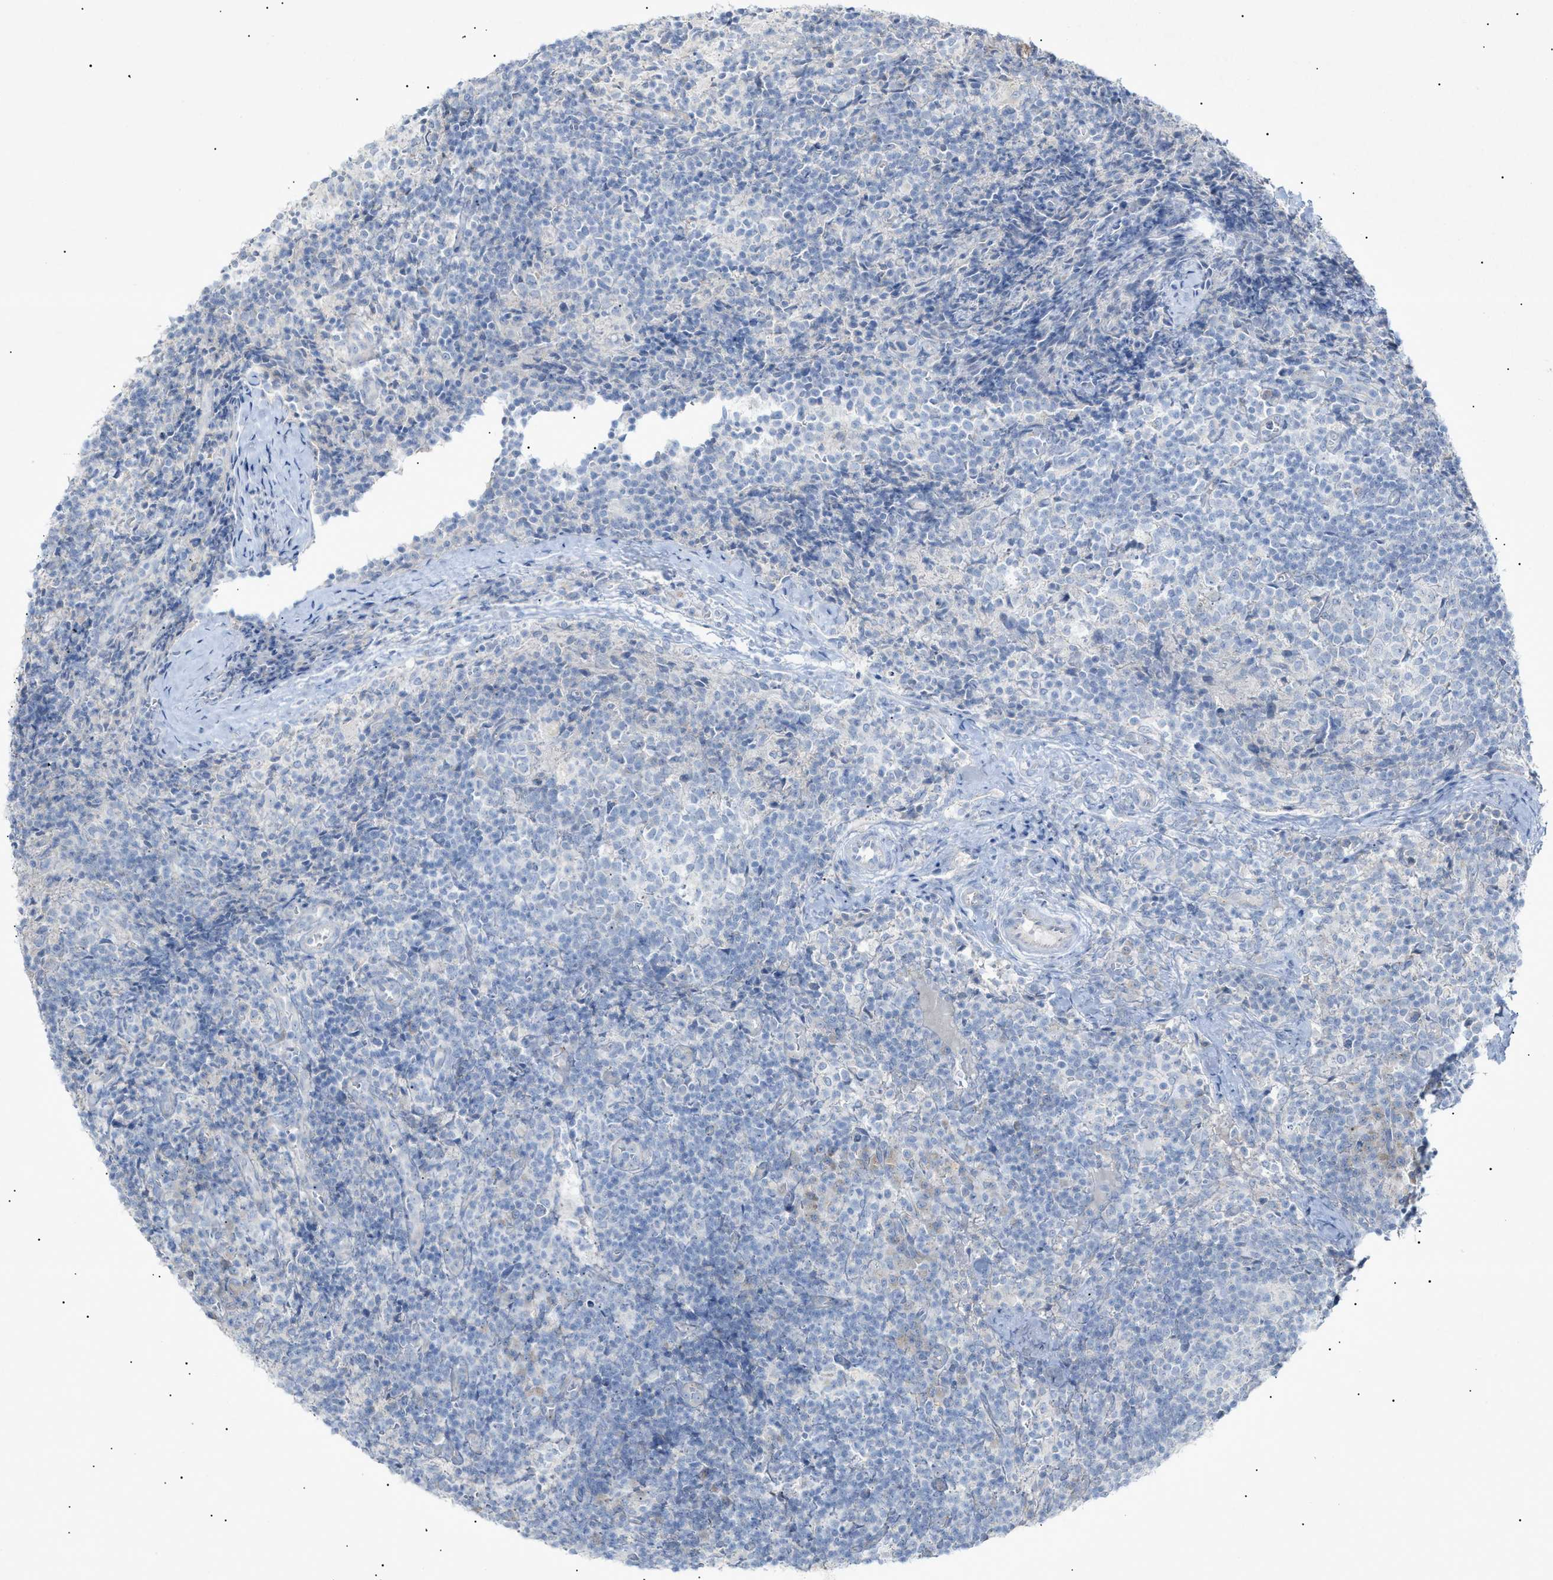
{"staining": {"intensity": "negative", "quantity": "none", "location": "none"}, "tissue": "lymph node", "cell_type": "Germinal center cells", "image_type": "normal", "snomed": [{"axis": "morphology", "description": "Normal tissue, NOS"}, {"axis": "morphology", "description": "Inflammation, NOS"}, {"axis": "topography", "description": "Lymph node"}], "caption": "This image is of normal lymph node stained with immunohistochemistry to label a protein in brown with the nuclei are counter-stained blue. There is no expression in germinal center cells.", "gene": "SLC25A31", "patient": {"sex": "male", "age": 55}}